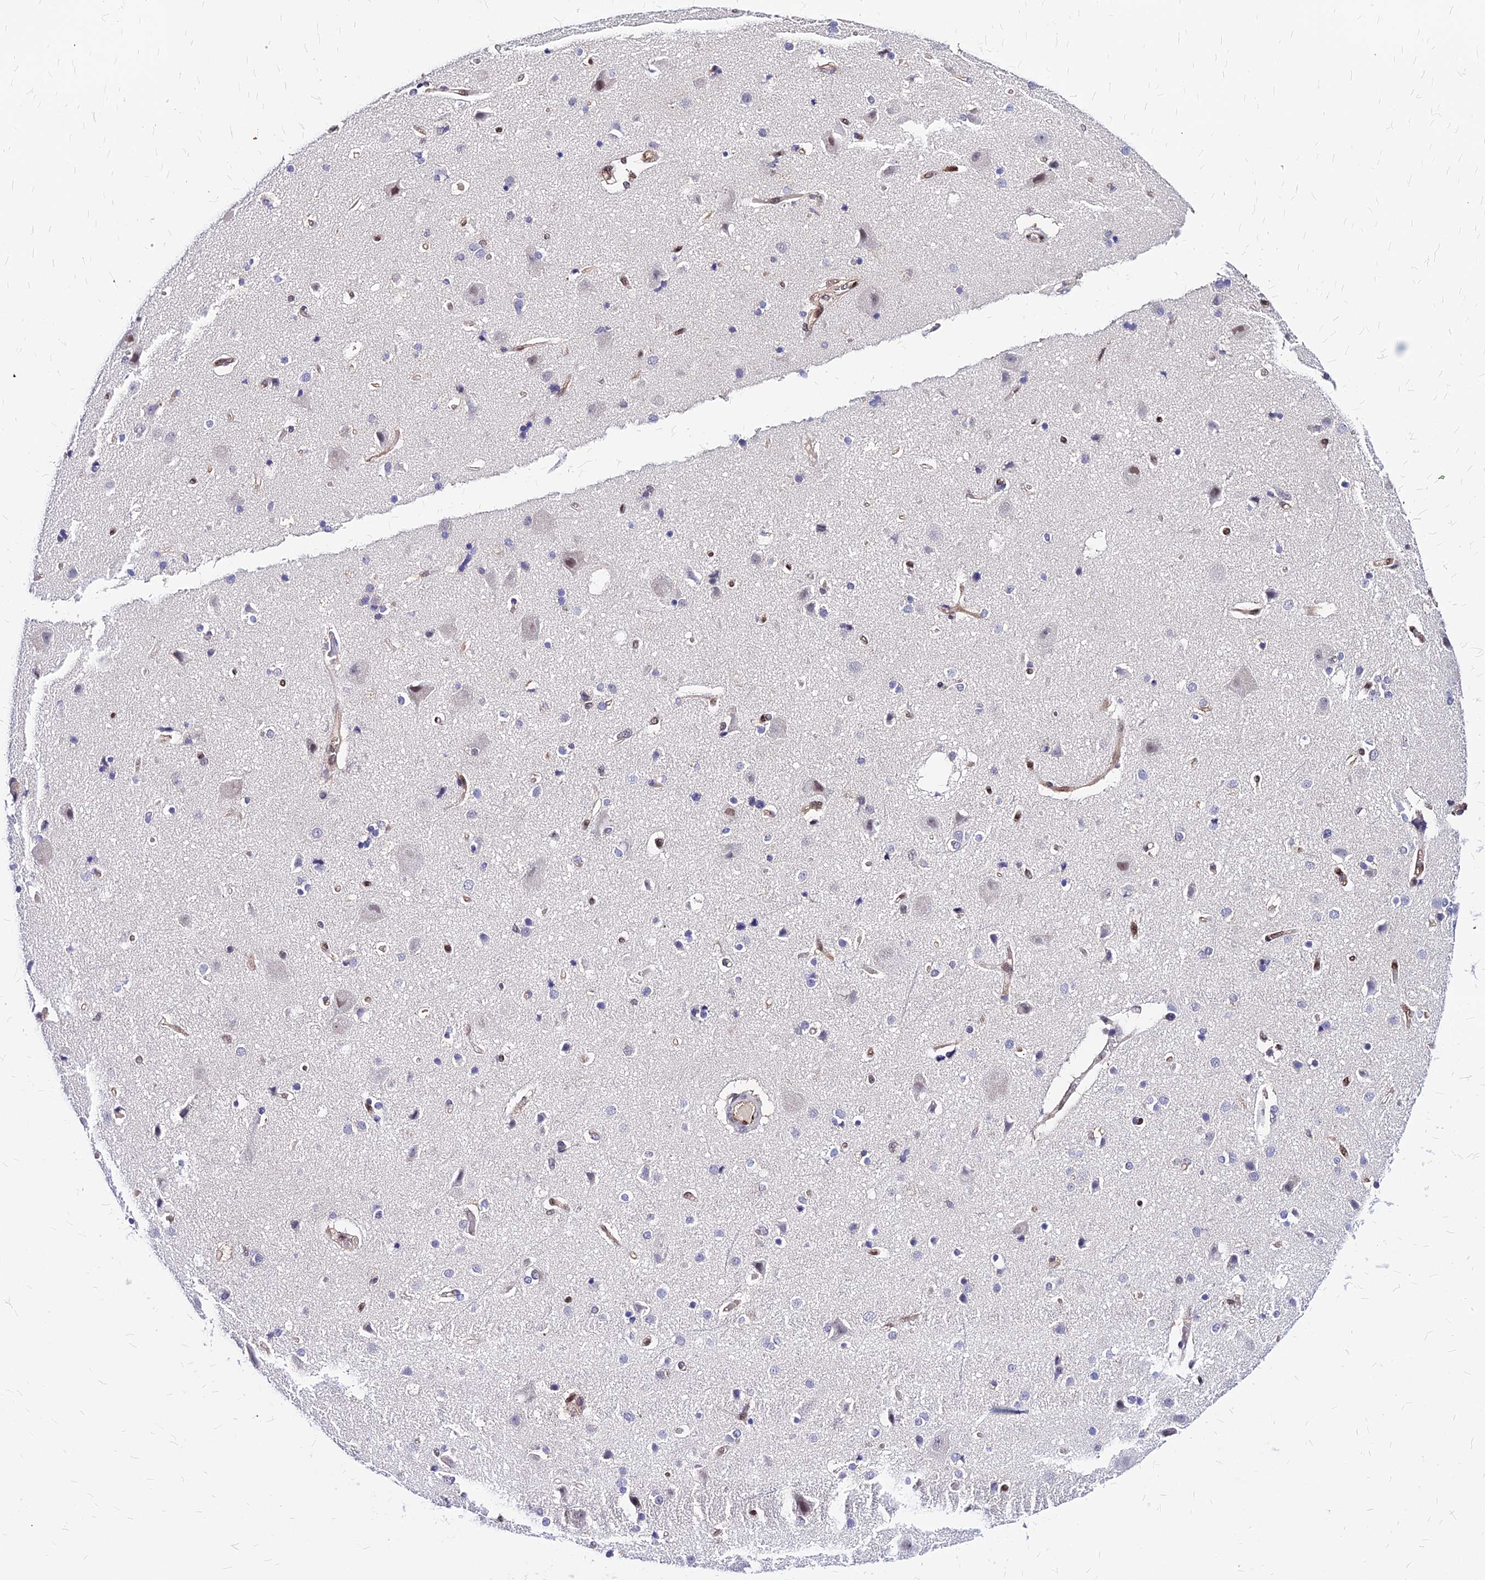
{"staining": {"intensity": "moderate", "quantity": "25%-75%", "location": "nuclear"}, "tissue": "cerebral cortex", "cell_type": "Endothelial cells", "image_type": "normal", "snomed": [{"axis": "morphology", "description": "Normal tissue, NOS"}, {"axis": "topography", "description": "Cerebral cortex"}], "caption": "DAB (3,3'-diaminobenzidine) immunohistochemical staining of unremarkable cerebral cortex reveals moderate nuclear protein expression in approximately 25%-75% of endothelial cells.", "gene": "PAXX", "patient": {"sex": "female", "age": 54}}